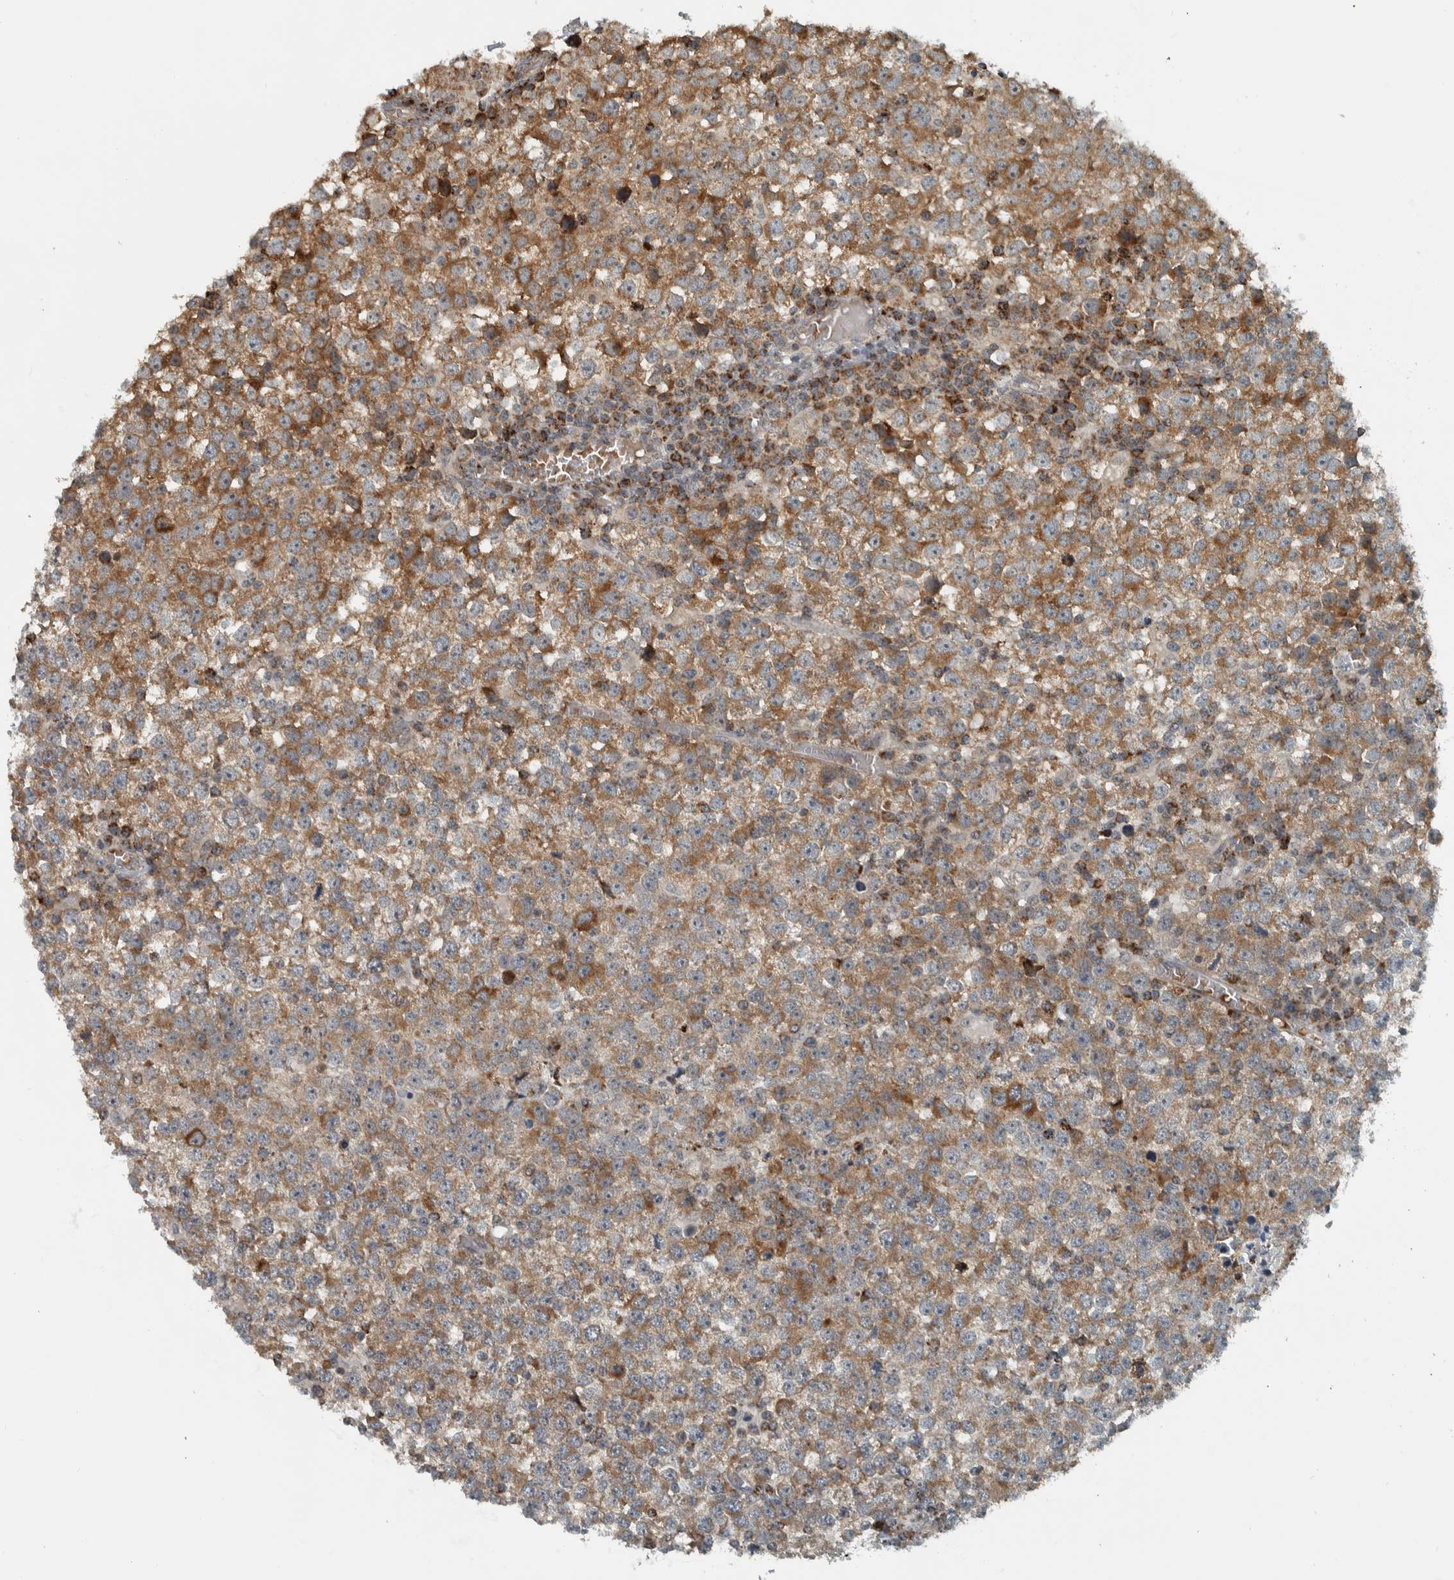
{"staining": {"intensity": "moderate", "quantity": ">75%", "location": "cytoplasmic/membranous"}, "tissue": "testis cancer", "cell_type": "Tumor cells", "image_type": "cancer", "snomed": [{"axis": "morphology", "description": "Seminoma, NOS"}, {"axis": "topography", "description": "Testis"}], "caption": "IHC of testis cancer (seminoma) shows medium levels of moderate cytoplasmic/membranous positivity in about >75% of tumor cells.", "gene": "PPM1K", "patient": {"sex": "male", "age": 65}}